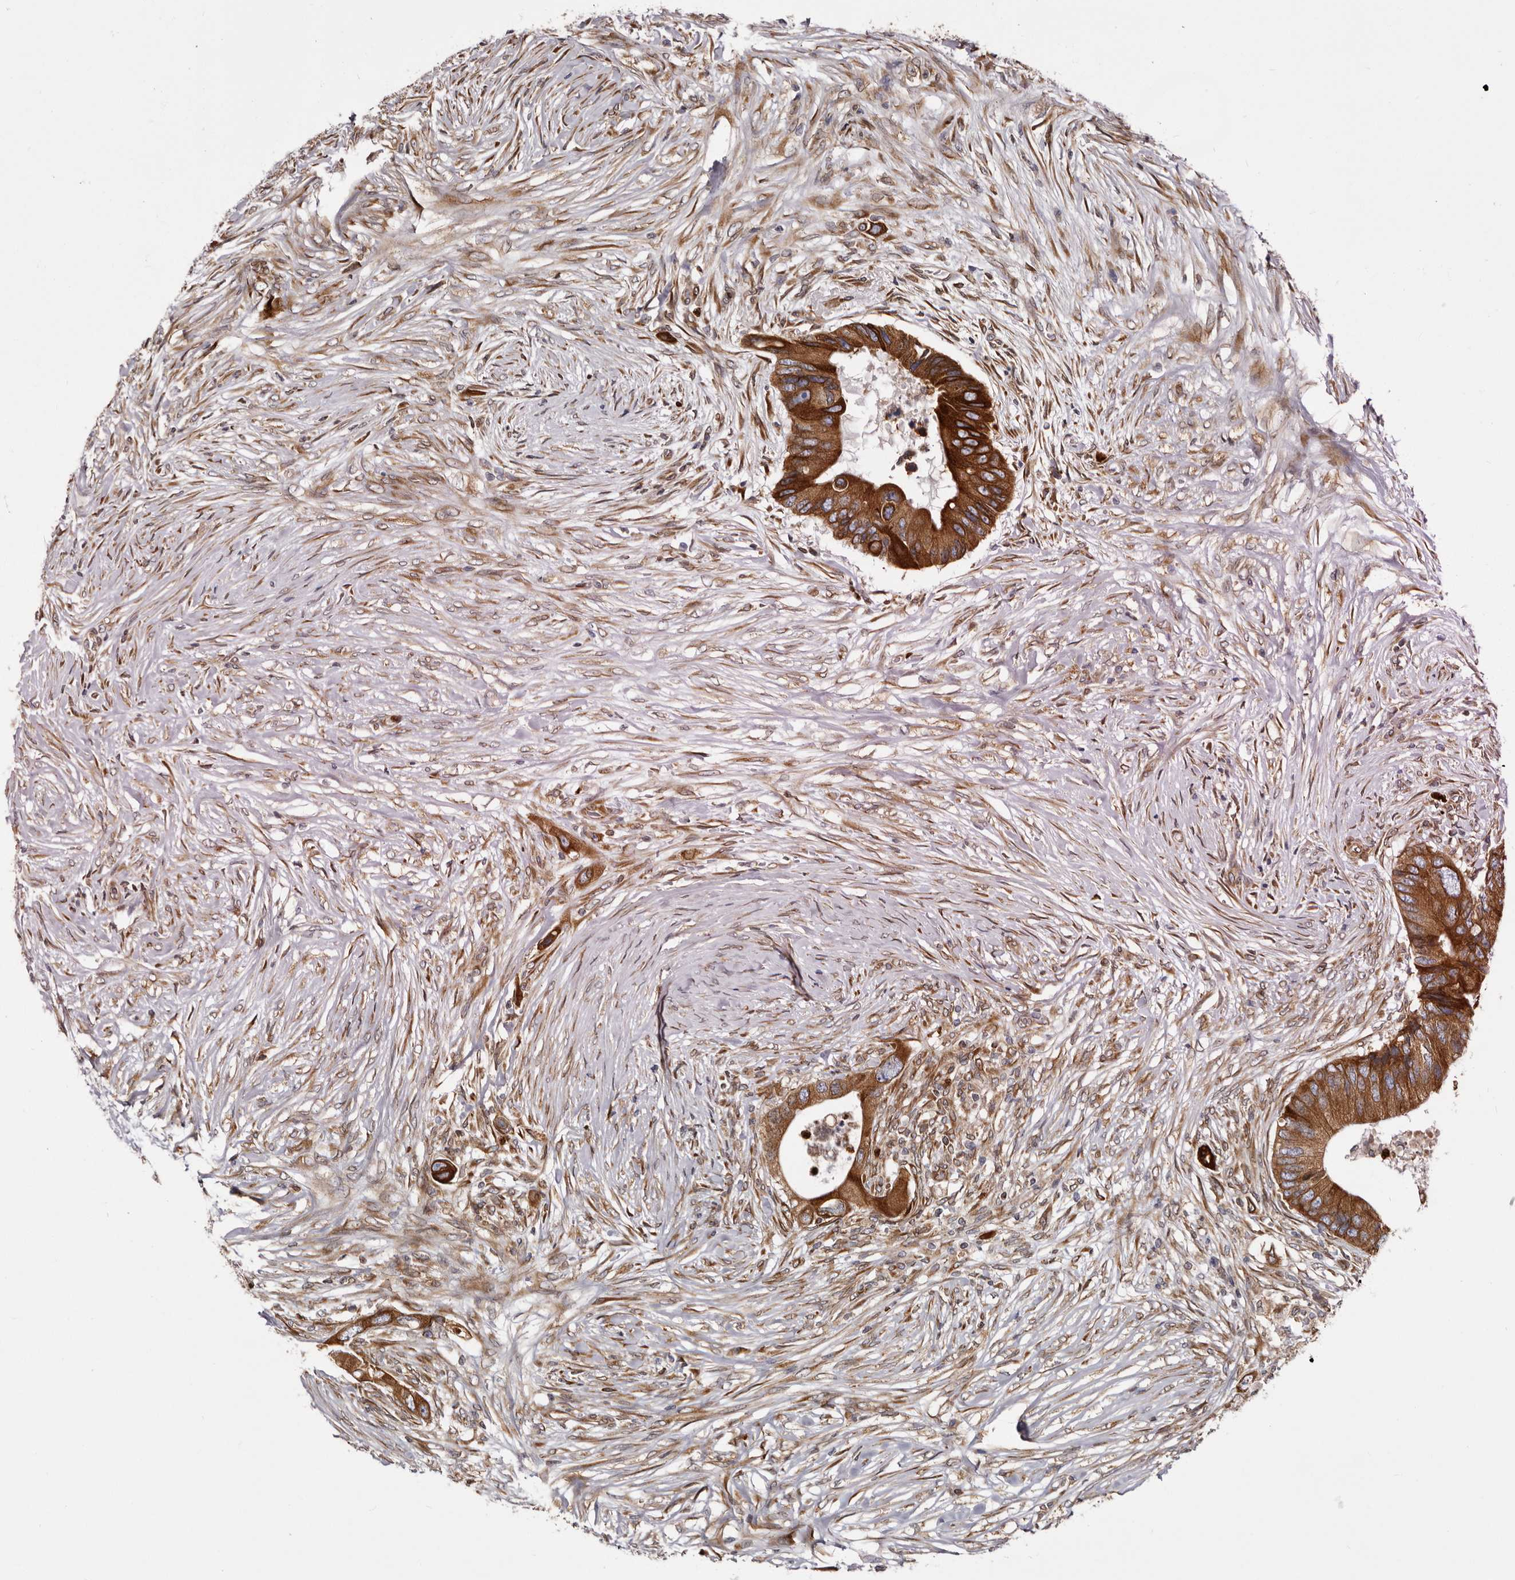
{"staining": {"intensity": "strong", "quantity": ">75%", "location": "cytoplasmic/membranous"}, "tissue": "colorectal cancer", "cell_type": "Tumor cells", "image_type": "cancer", "snomed": [{"axis": "morphology", "description": "Adenocarcinoma, NOS"}, {"axis": "topography", "description": "Colon"}], "caption": "About >75% of tumor cells in human colorectal adenocarcinoma demonstrate strong cytoplasmic/membranous protein staining as visualized by brown immunohistochemical staining.", "gene": "C4orf3", "patient": {"sex": "male", "age": 71}}